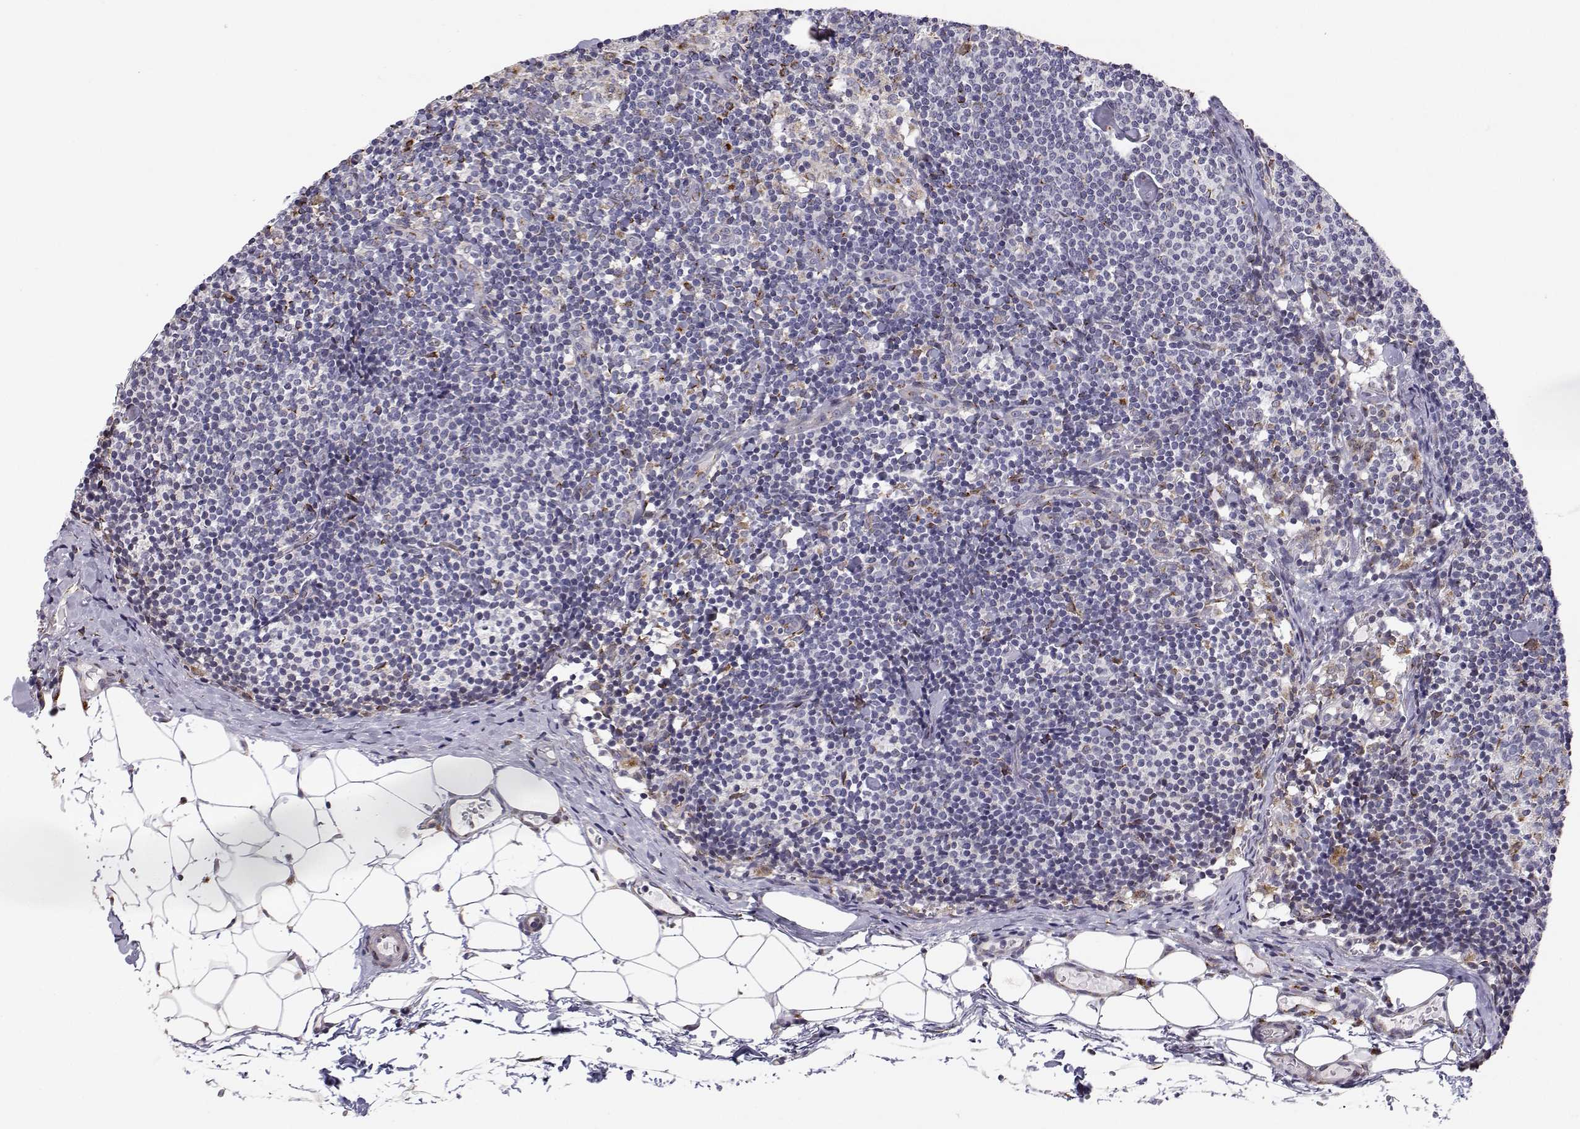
{"staining": {"intensity": "negative", "quantity": "none", "location": "none"}, "tissue": "lymph node", "cell_type": "Germinal center cells", "image_type": "normal", "snomed": [{"axis": "morphology", "description": "Normal tissue, NOS"}, {"axis": "topography", "description": "Lymph node"}], "caption": "This is an immunohistochemistry histopathology image of normal lymph node. There is no positivity in germinal center cells.", "gene": "STARD13", "patient": {"sex": "female", "age": 41}}